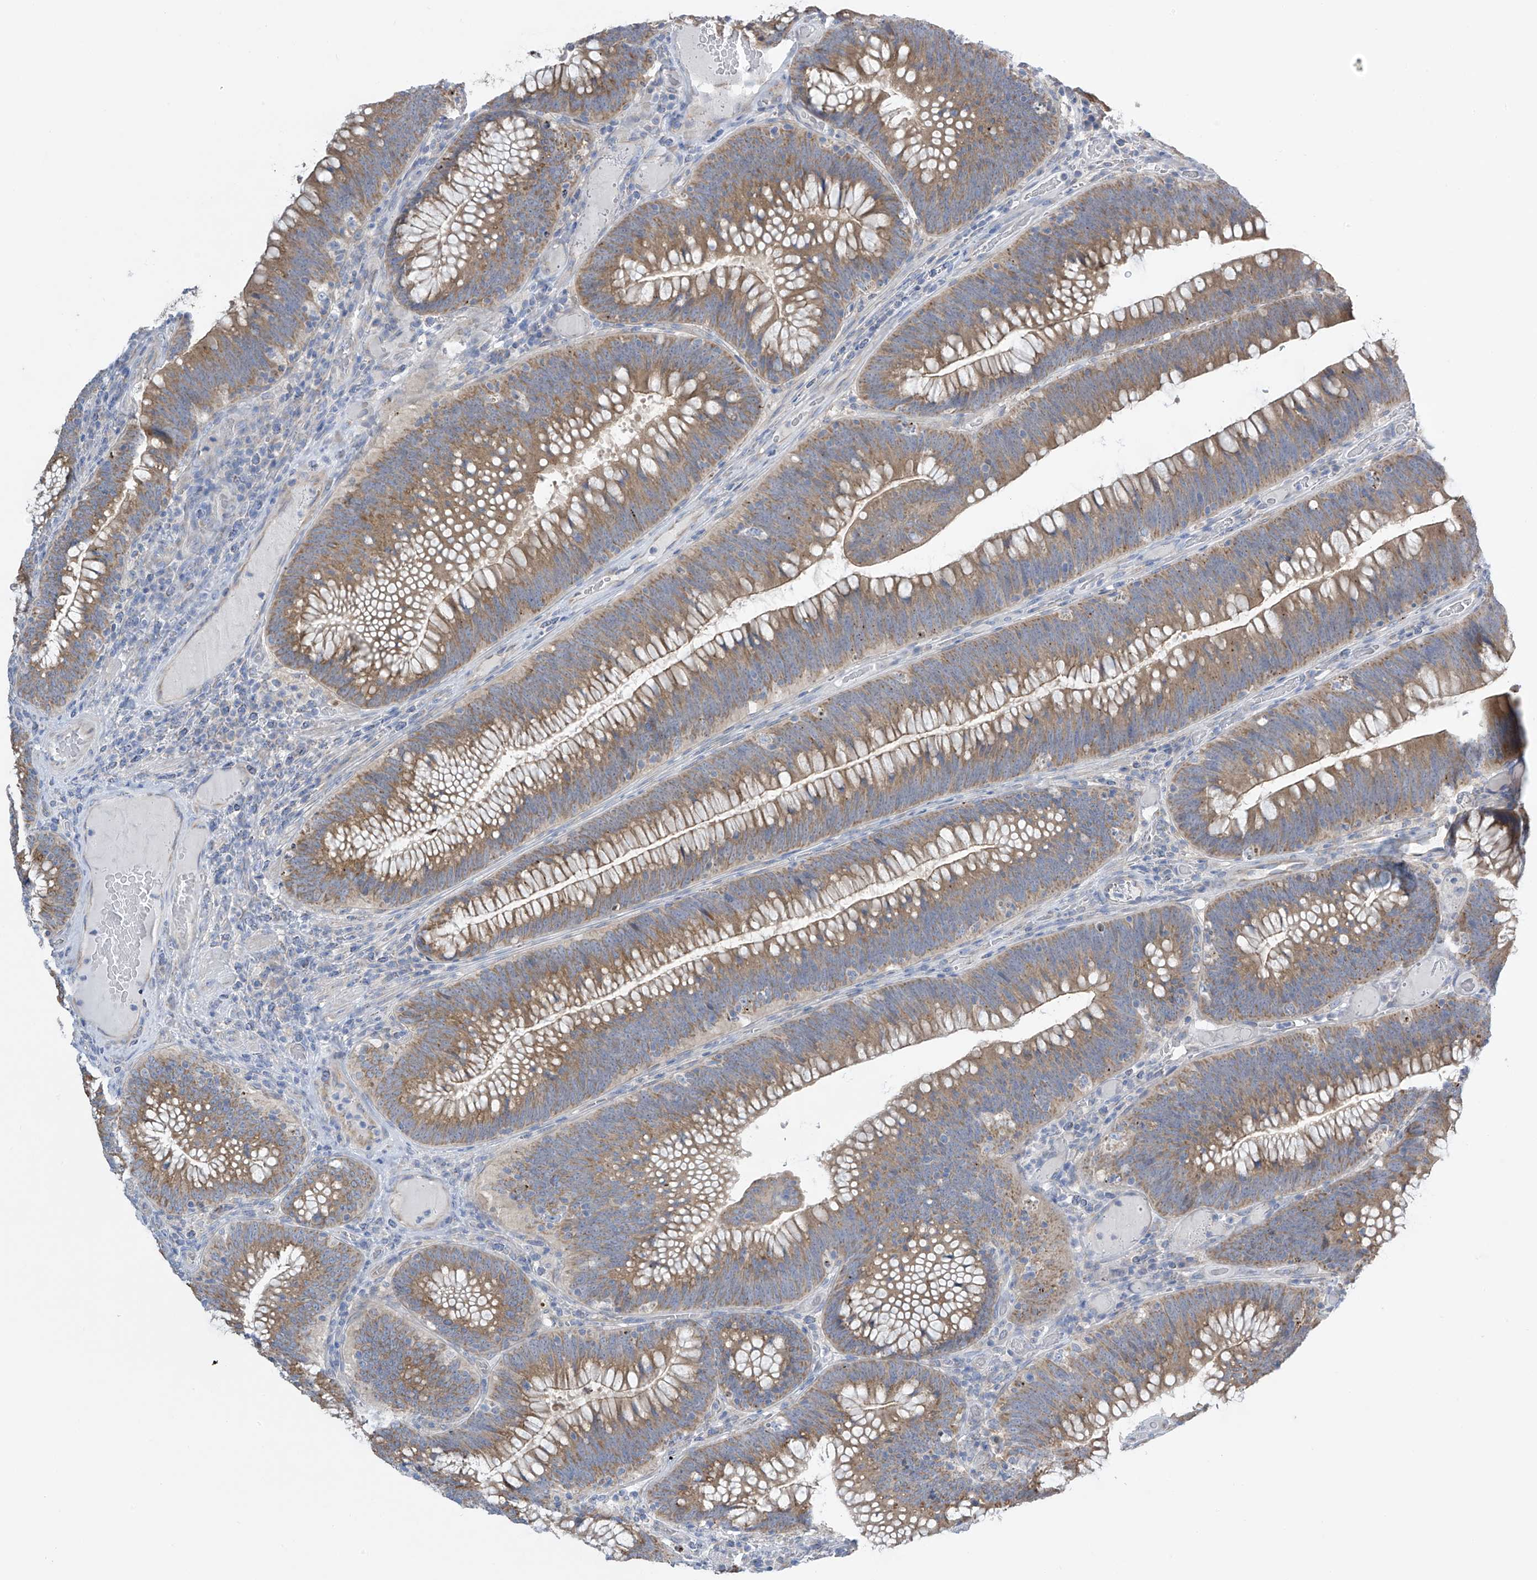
{"staining": {"intensity": "moderate", "quantity": ">75%", "location": "cytoplasmic/membranous"}, "tissue": "colorectal cancer", "cell_type": "Tumor cells", "image_type": "cancer", "snomed": [{"axis": "morphology", "description": "Normal tissue, NOS"}, {"axis": "topography", "description": "Colon"}], "caption": "A brown stain shows moderate cytoplasmic/membranous staining of a protein in colorectal cancer tumor cells. Immunohistochemistry (ihc) stains the protein of interest in brown and the nuclei are stained blue.", "gene": "PNPT1", "patient": {"sex": "female", "age": 82}}